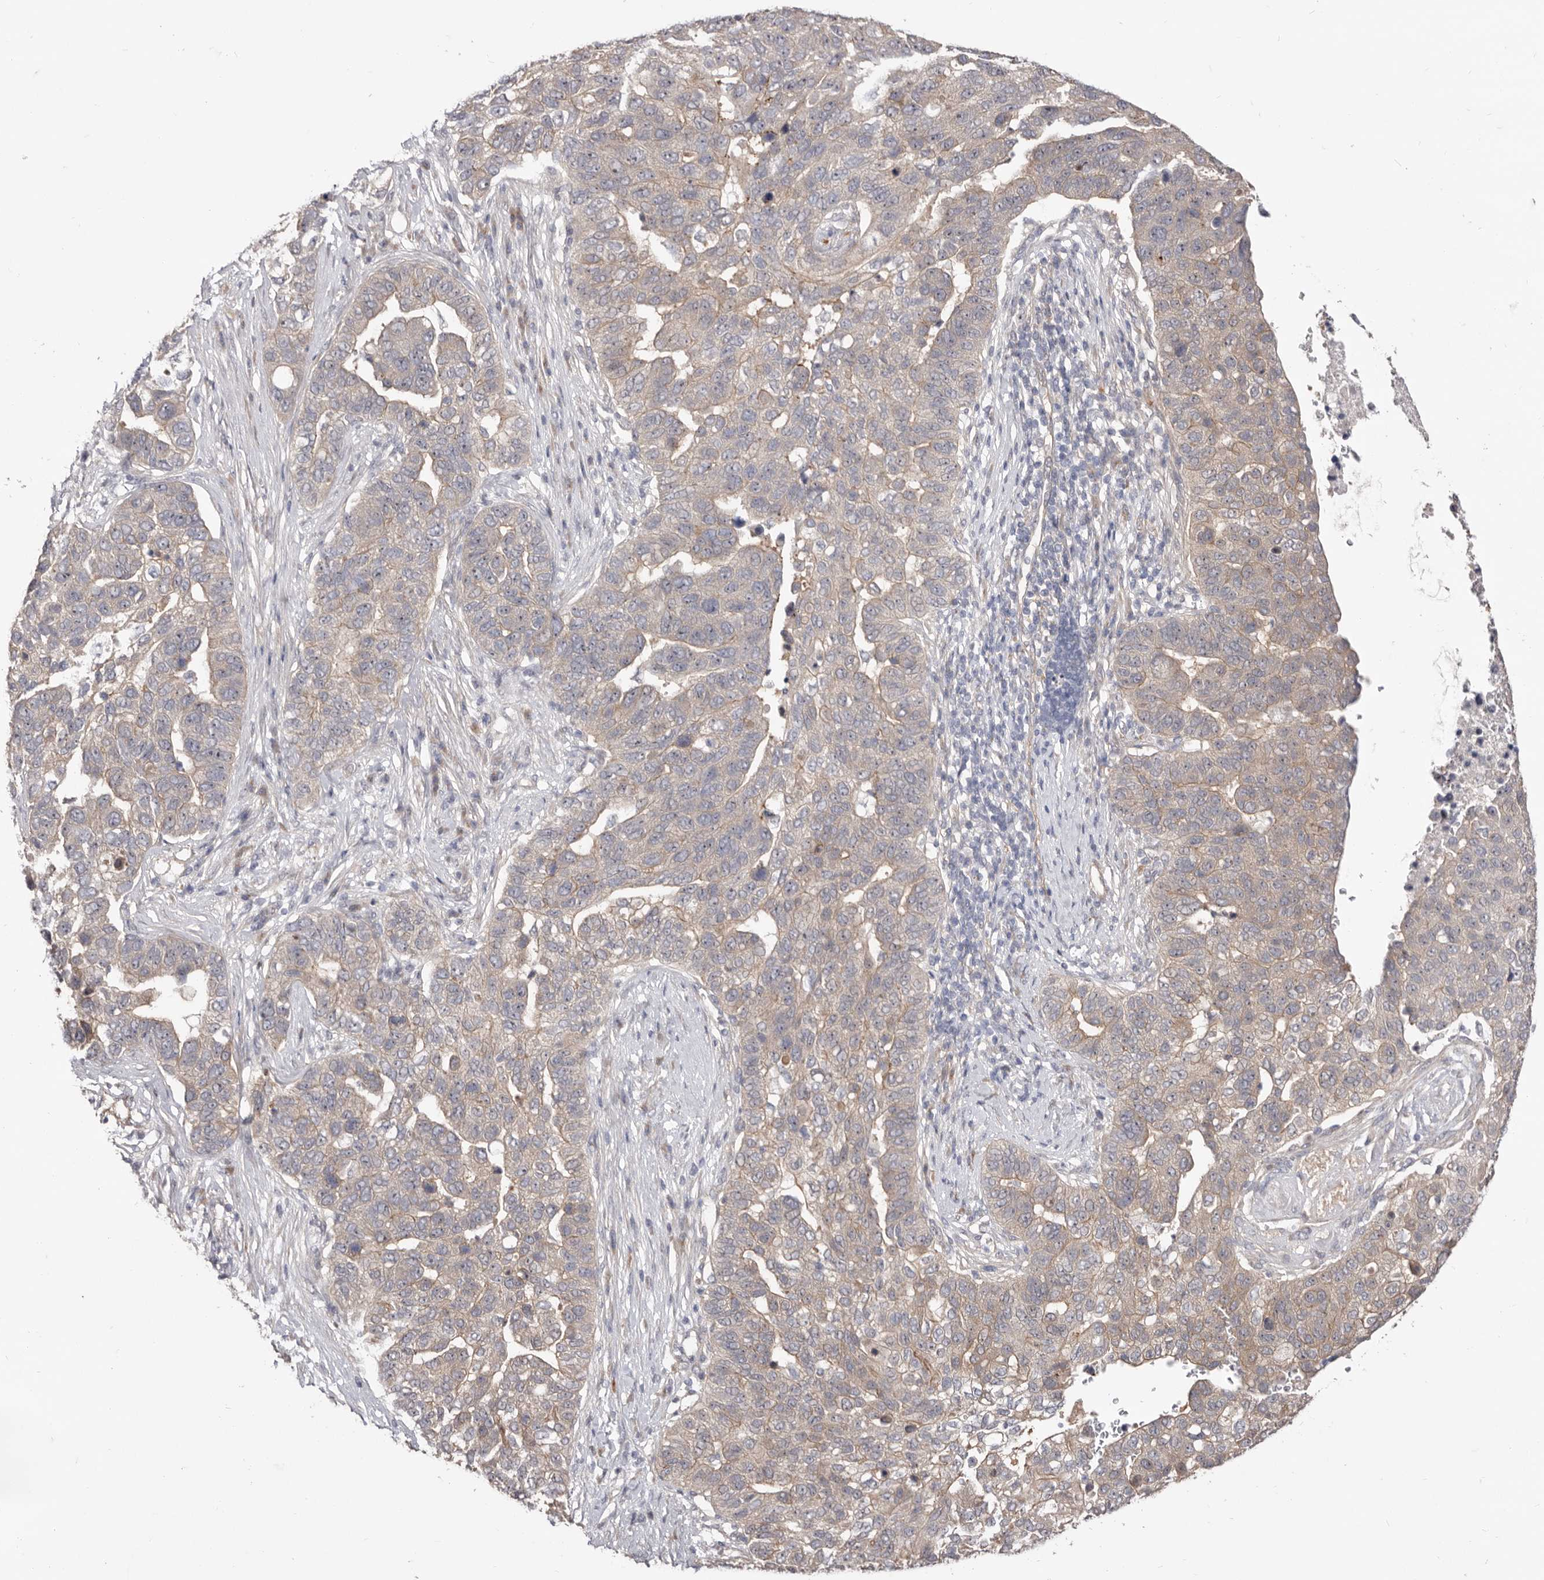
{"staining": {"intensity": "weak", "quantity": "<25%", "location": "cytoplasmic/membranous"}, "tissue": "pancreatic cancer", "cell_type": "Tumor cells", "image_type": "cancer", "snomed": [{"axis": "morphology", "description": "Adenocarcinoma, NOS"}, {"axis": "topography", "description": "Pancreas"}], "caption": "The image exhibits no significant positivity in tumor cells of pancreatic cancer.", "gene": "GPATCH4", "patient": {"sex": "female", "age": 61}}